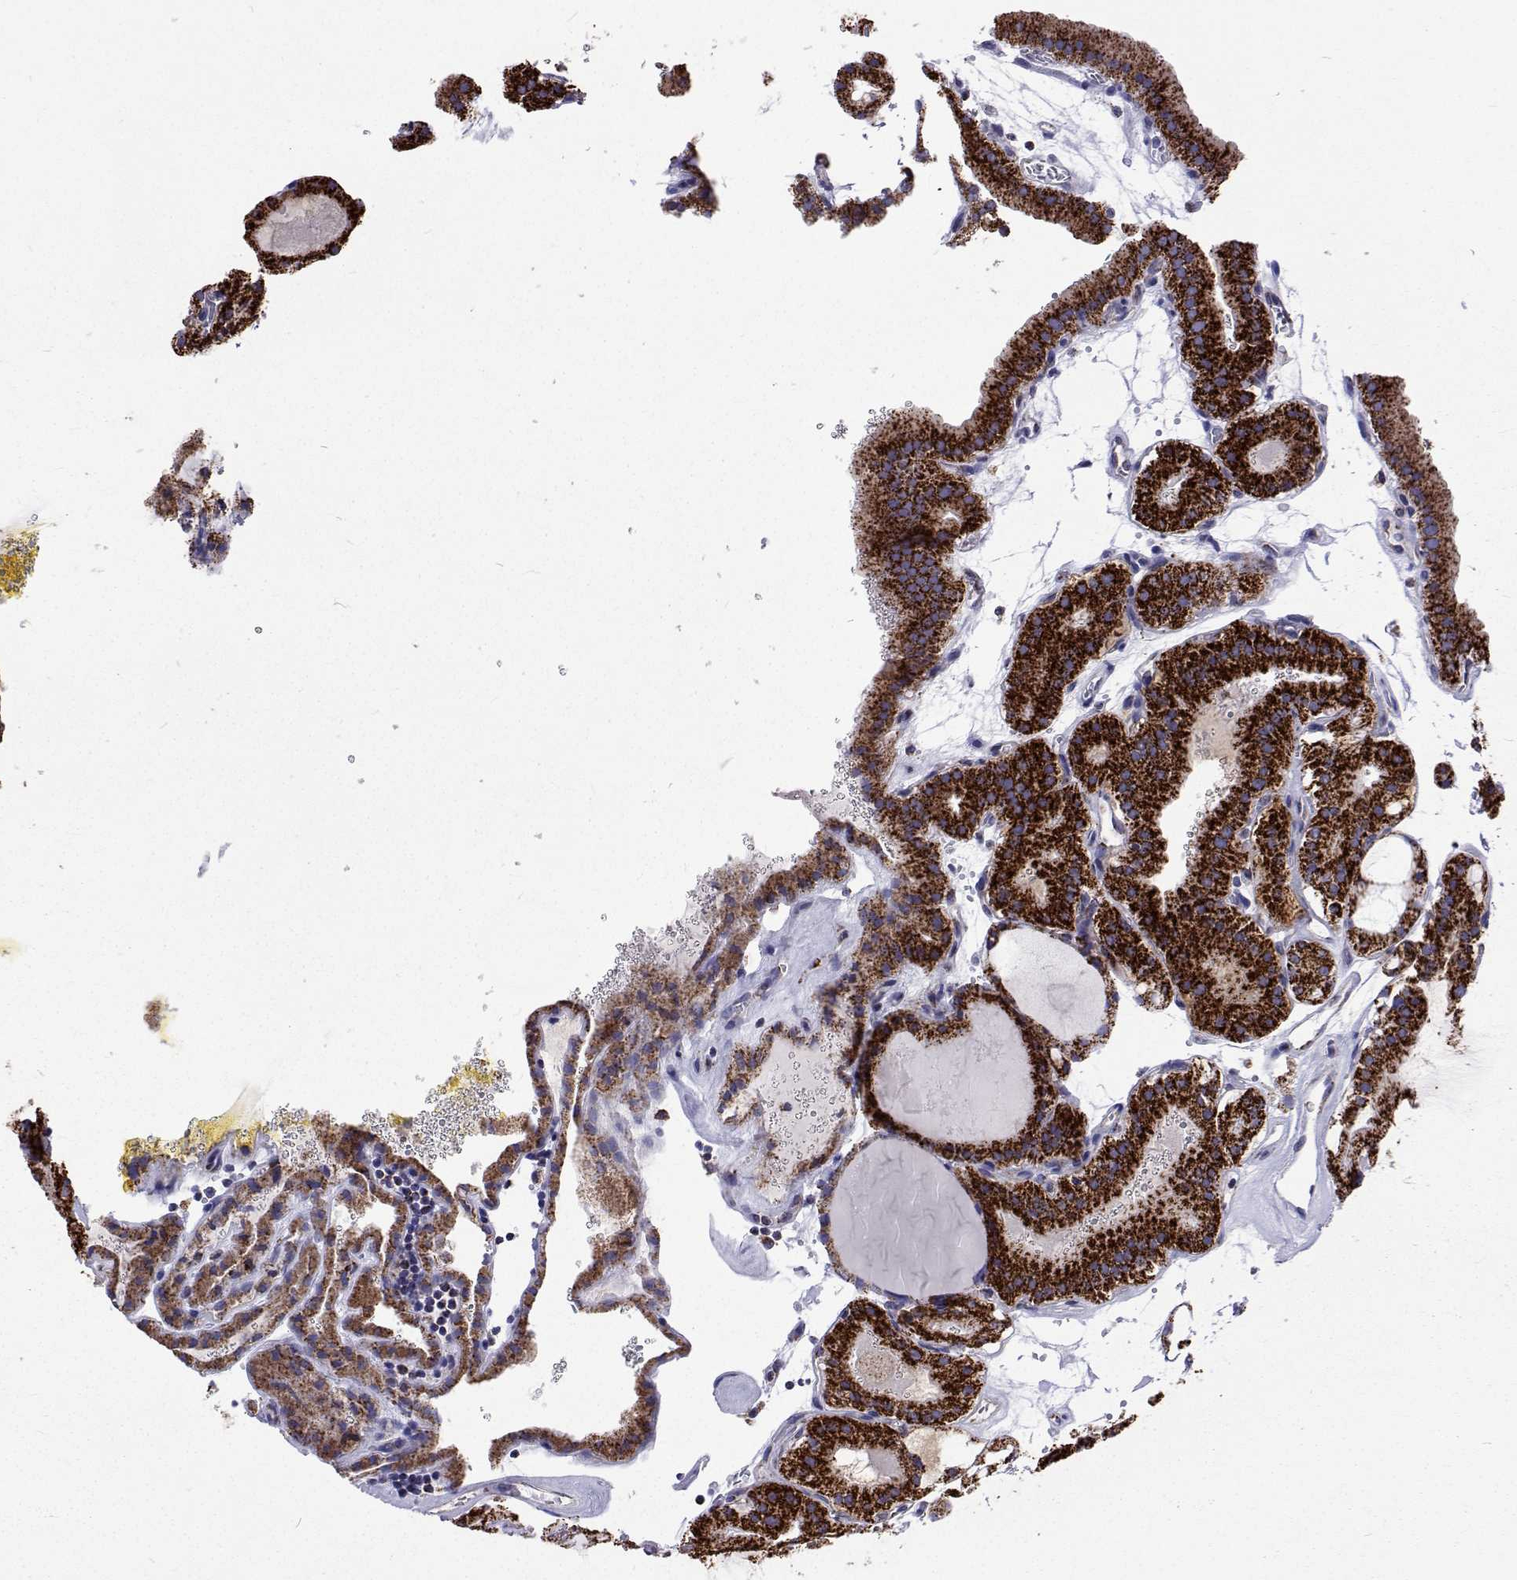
{"staining": {"intensity": "strong", "quantity": ">75%", "location": "cytoplasmic/membranous"}, "tissue": "thyroid cancer", "cell_type": "Tumor cells", "image_type": "cancer", "snomed": [{"axis": "morphology", "description": "Papillary adenocarcinoma, NOS"}, {"axis": "topography", "description": "Thyroid gland"}], "caption": "Immunohistochemical staining of human papillary adenocarcinoma (thyroid) exhibits strong cytoplasmic/membranous protein positivity in about >75% of tumor cells.", "gene": "MCCC2", "patient": {"sex": "male", "age": 87}}